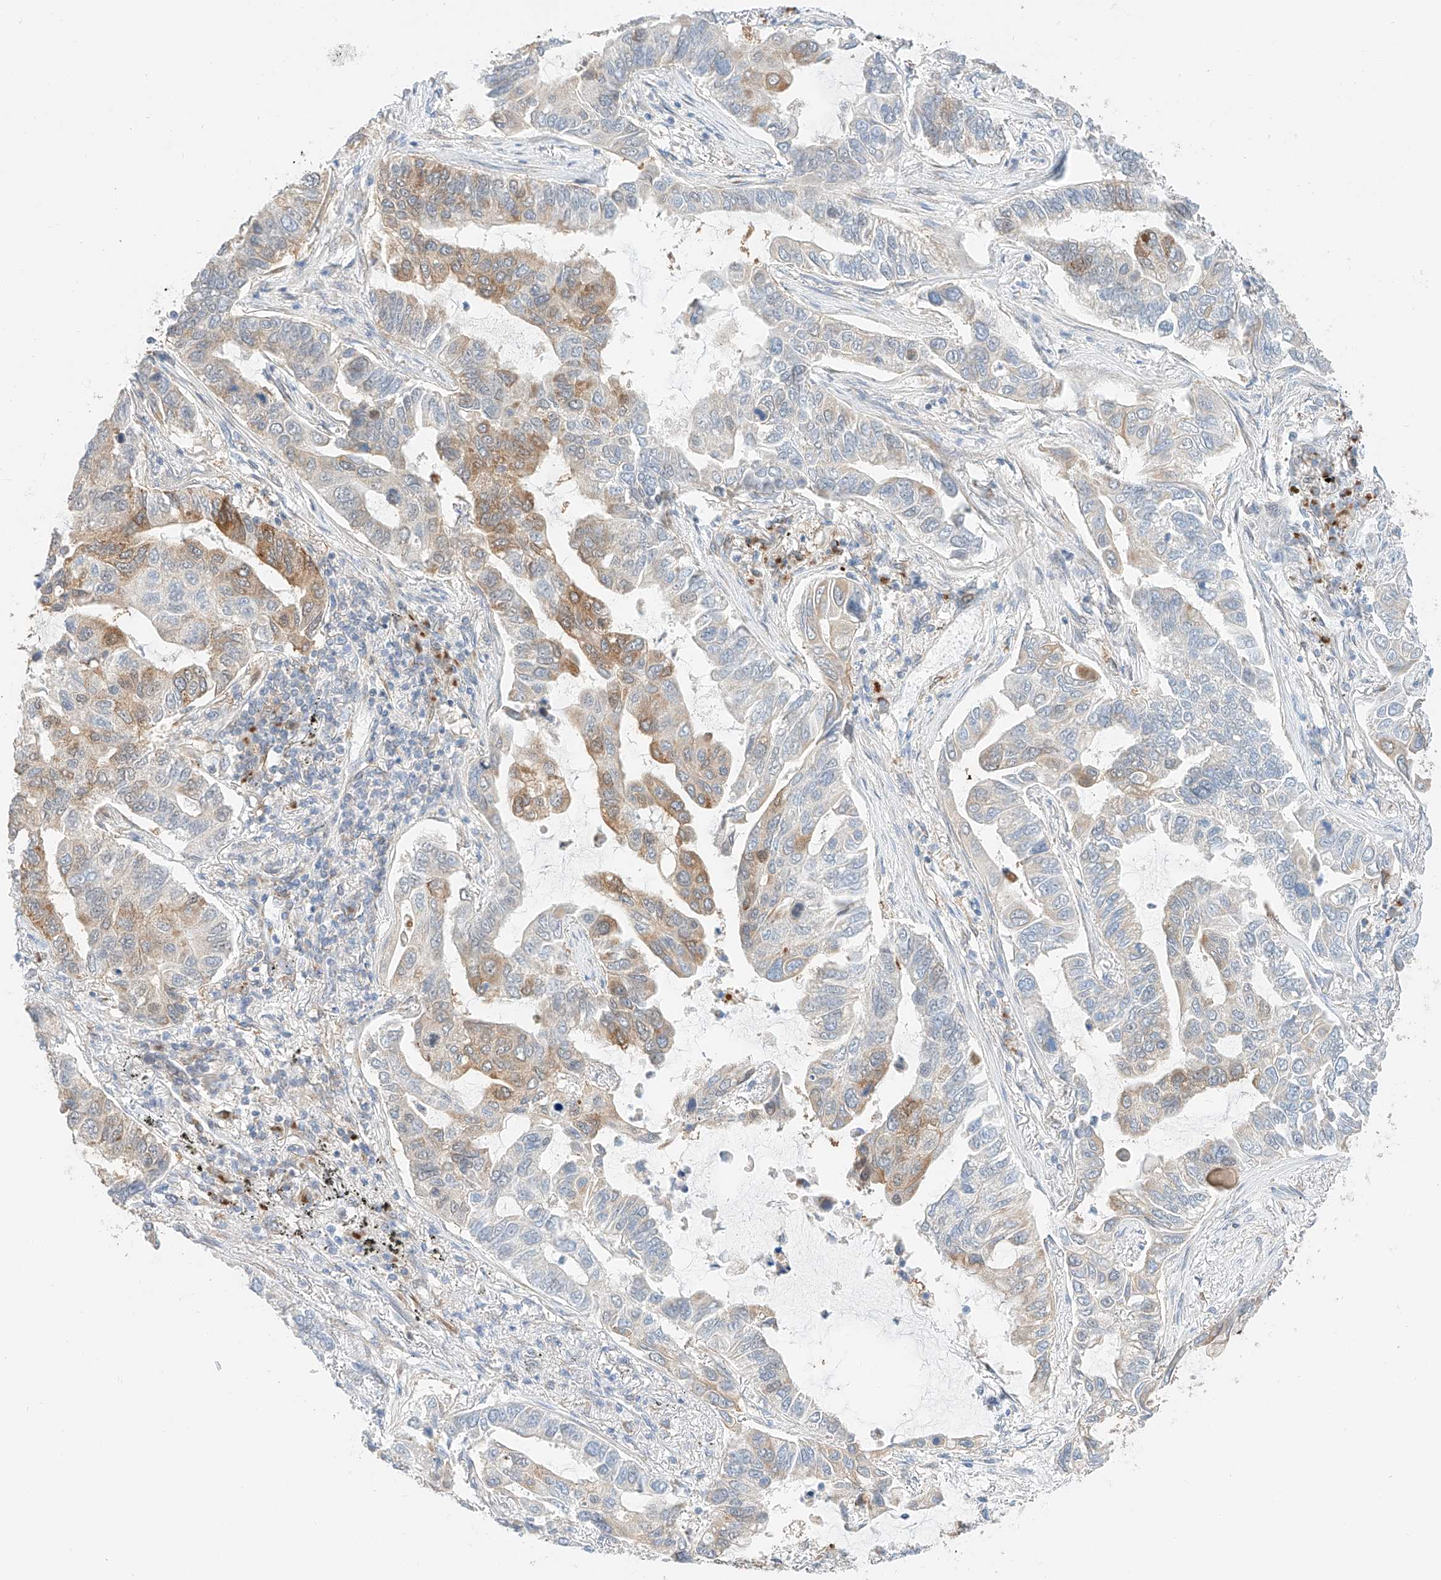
{"staining": {"intensity": "moderate", "quantity": "<25%", "location": "cytoplasmic/membranous"}, "tissue": "lung cancer", "cell_type": "Tumor cells", "image_type": "cancer", "snomed": [{"axis": "morphology", "description": "Adenocarcinoma, NOS"}, {"axis": "topography", "description": "Lung"}], "caption": "High-power microscopy captured an immunohistochemistry photomicrograph of lung cancer (adenocarcinoma), revealing moderate cytoplasmic/membranous positivity in about <25% of tumor cells.", "gene": "CARMIL1", "patient": {"sex": "male", "age": 64}}